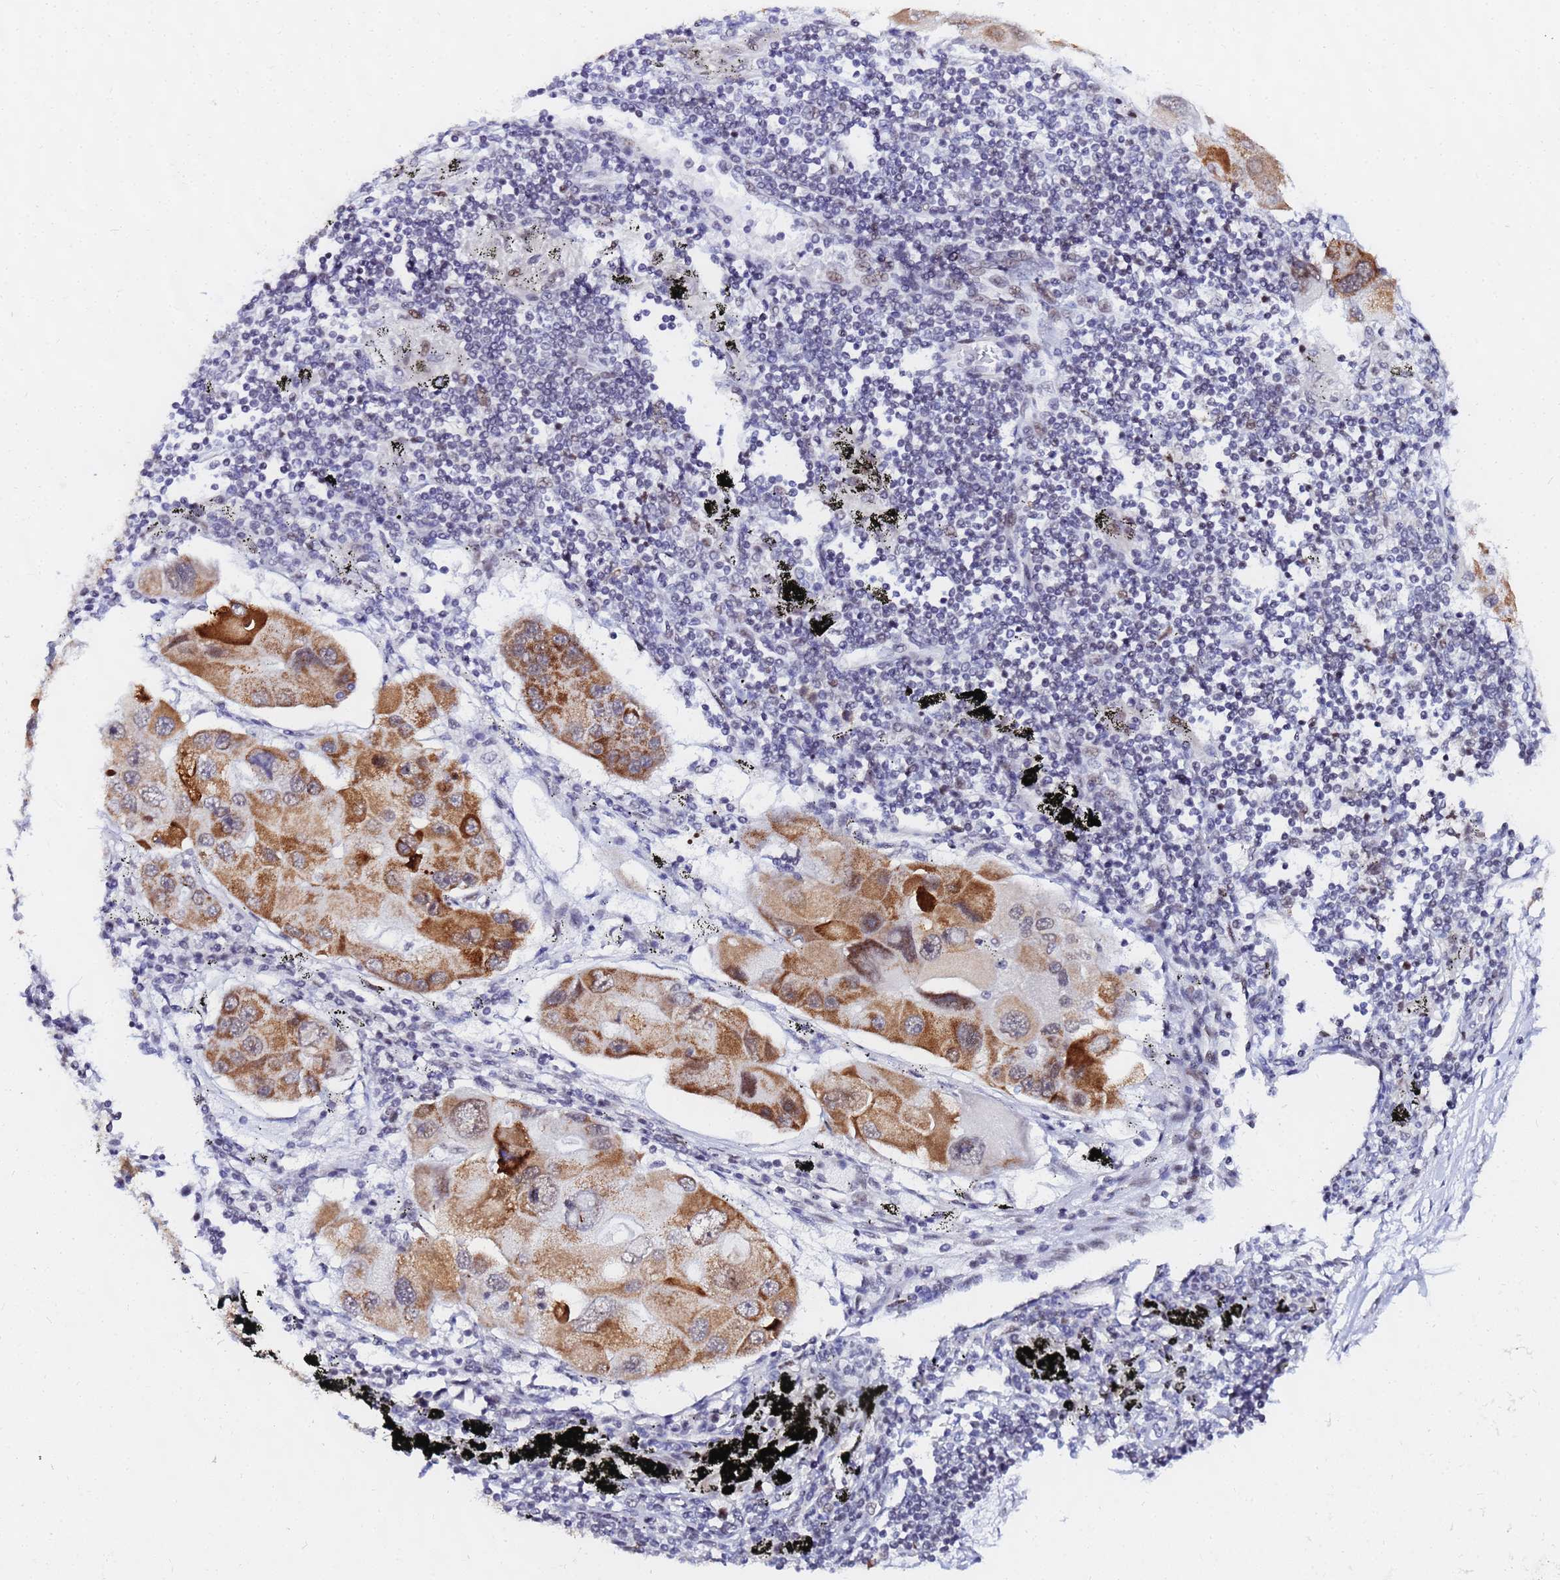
{"staining": {"intensity": "moderate", "quantity": ">75%", "location": "cytoplasmic/membranous"}, "tissue": "lung cancer", "cell_type": "Tumor cells", "image_type": "cancer", "snomed": [{"axis": "morphology", "description": "Adenocarcinoma, NOS"}, {"axis": "topography", "description": "Lung"}], "caption": "Immunohistochemistry photomicrograph of neoplastic tissue: adenocarcinoma (lung) stained using immunohistochemistry (IHC) demonstrates medium levels of moderate protein expression localized specifically in the cytoplasmic/membranous of tumor cells, appearing as a cytoplasmic/membranous brown color.", "gene": "CKMT1A", "patient": {"sex": "female", "age": 54}}